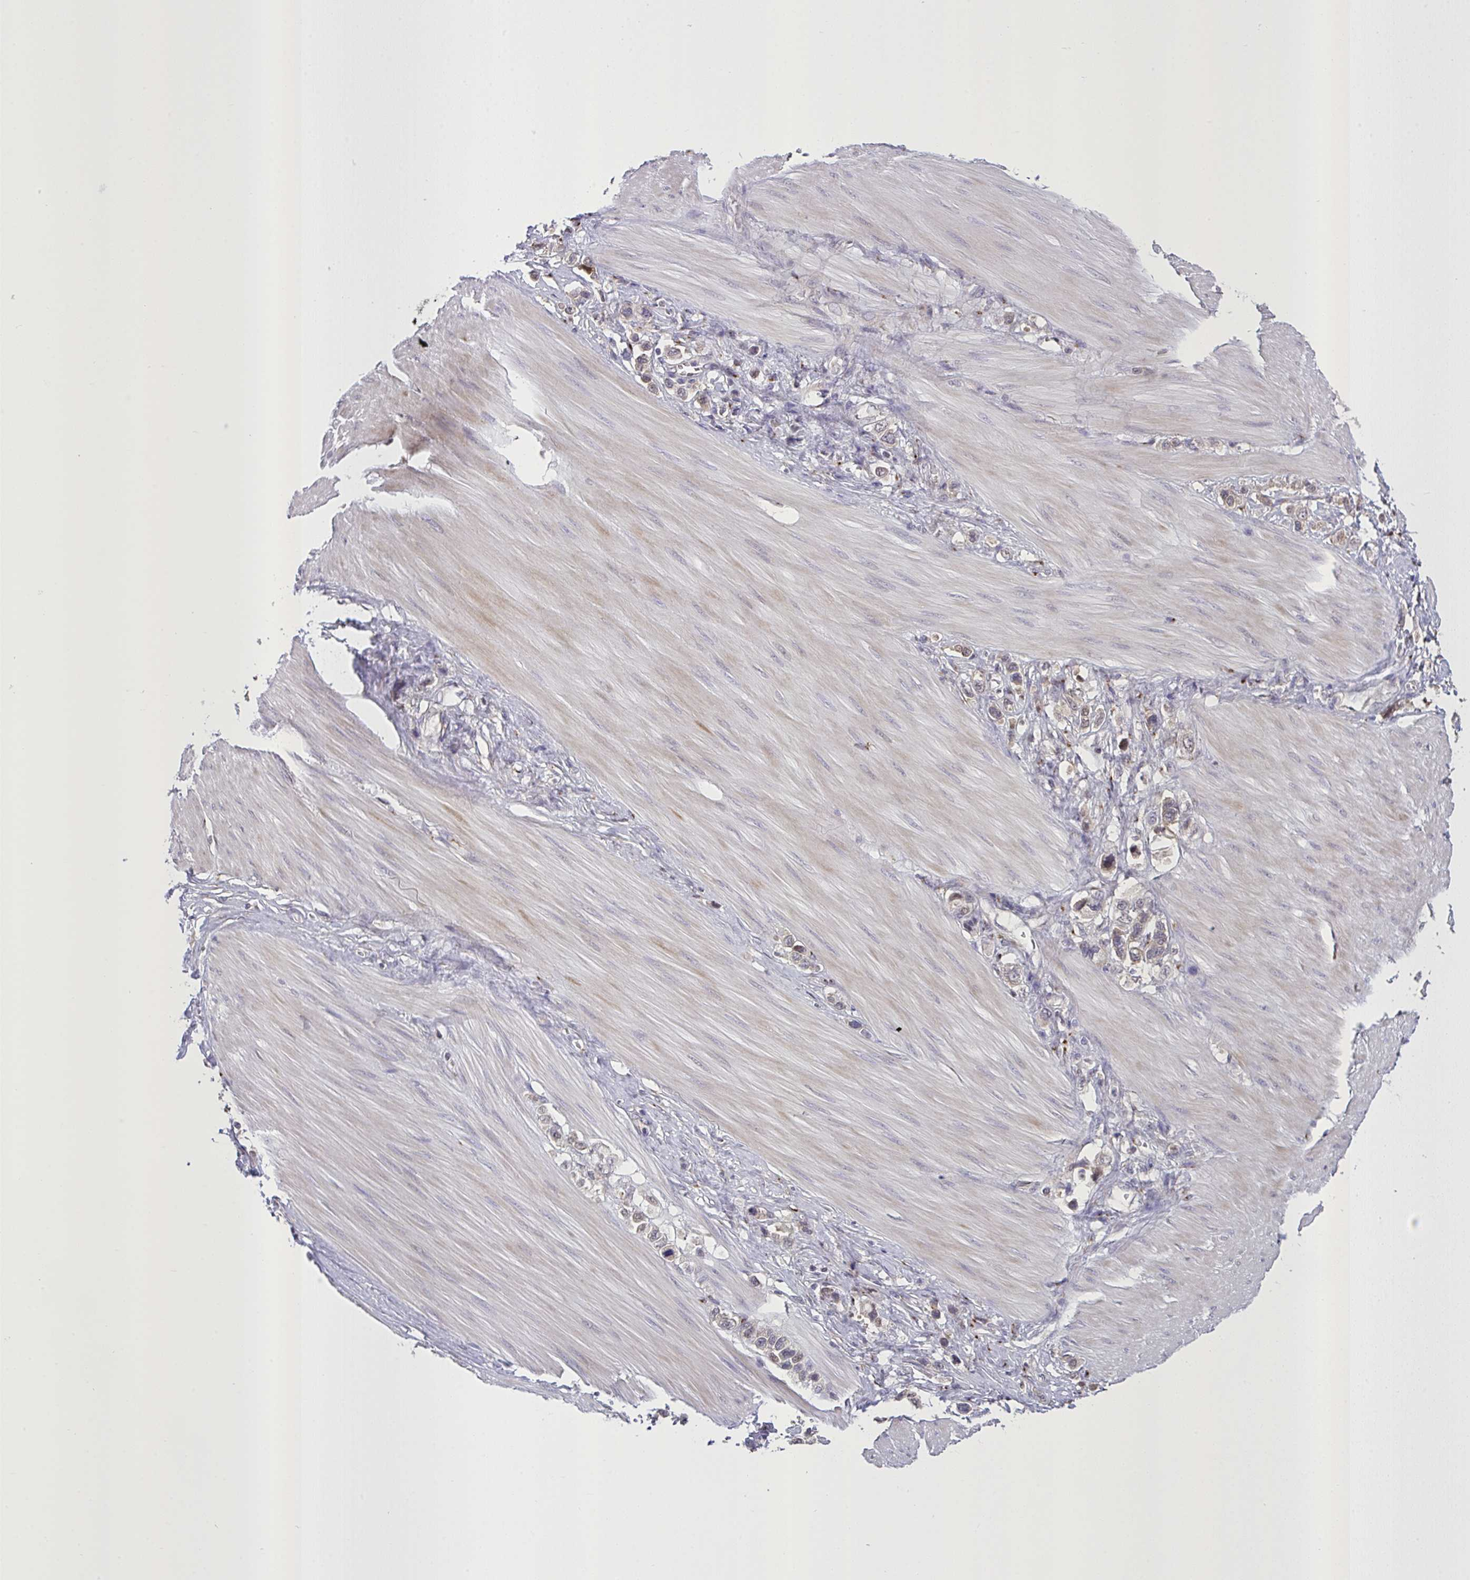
{"staining": {"intensity": "weak", "quantity": "25%-75%", "location": "cytoplasmic/membranous,nuclear"}, "tissue": "stomach cancer", "cell_type": "Tumor cells", "image_type": "cancer", "snomed": [{"axis": "morphology", "description": "Adenocarcinoma, NOS"}, {"axis": "topography", "description": "Stomach"}], "caption": "IHC staining of stomach adenocarcinoma, which demonstrates low levels of weak cytoplasmic/membranous and nuclear expression in approximately 25%-75% of tumor cells indicating weak cytoplasmic/membranous and nuclear protein staining. The staining was performed using DAB (brown) for protein detection and nuclei were counterstained in hematoxylin (blue).", "gene": "MRGPRX2", "patient": {"sex": "female", "age": 65}}